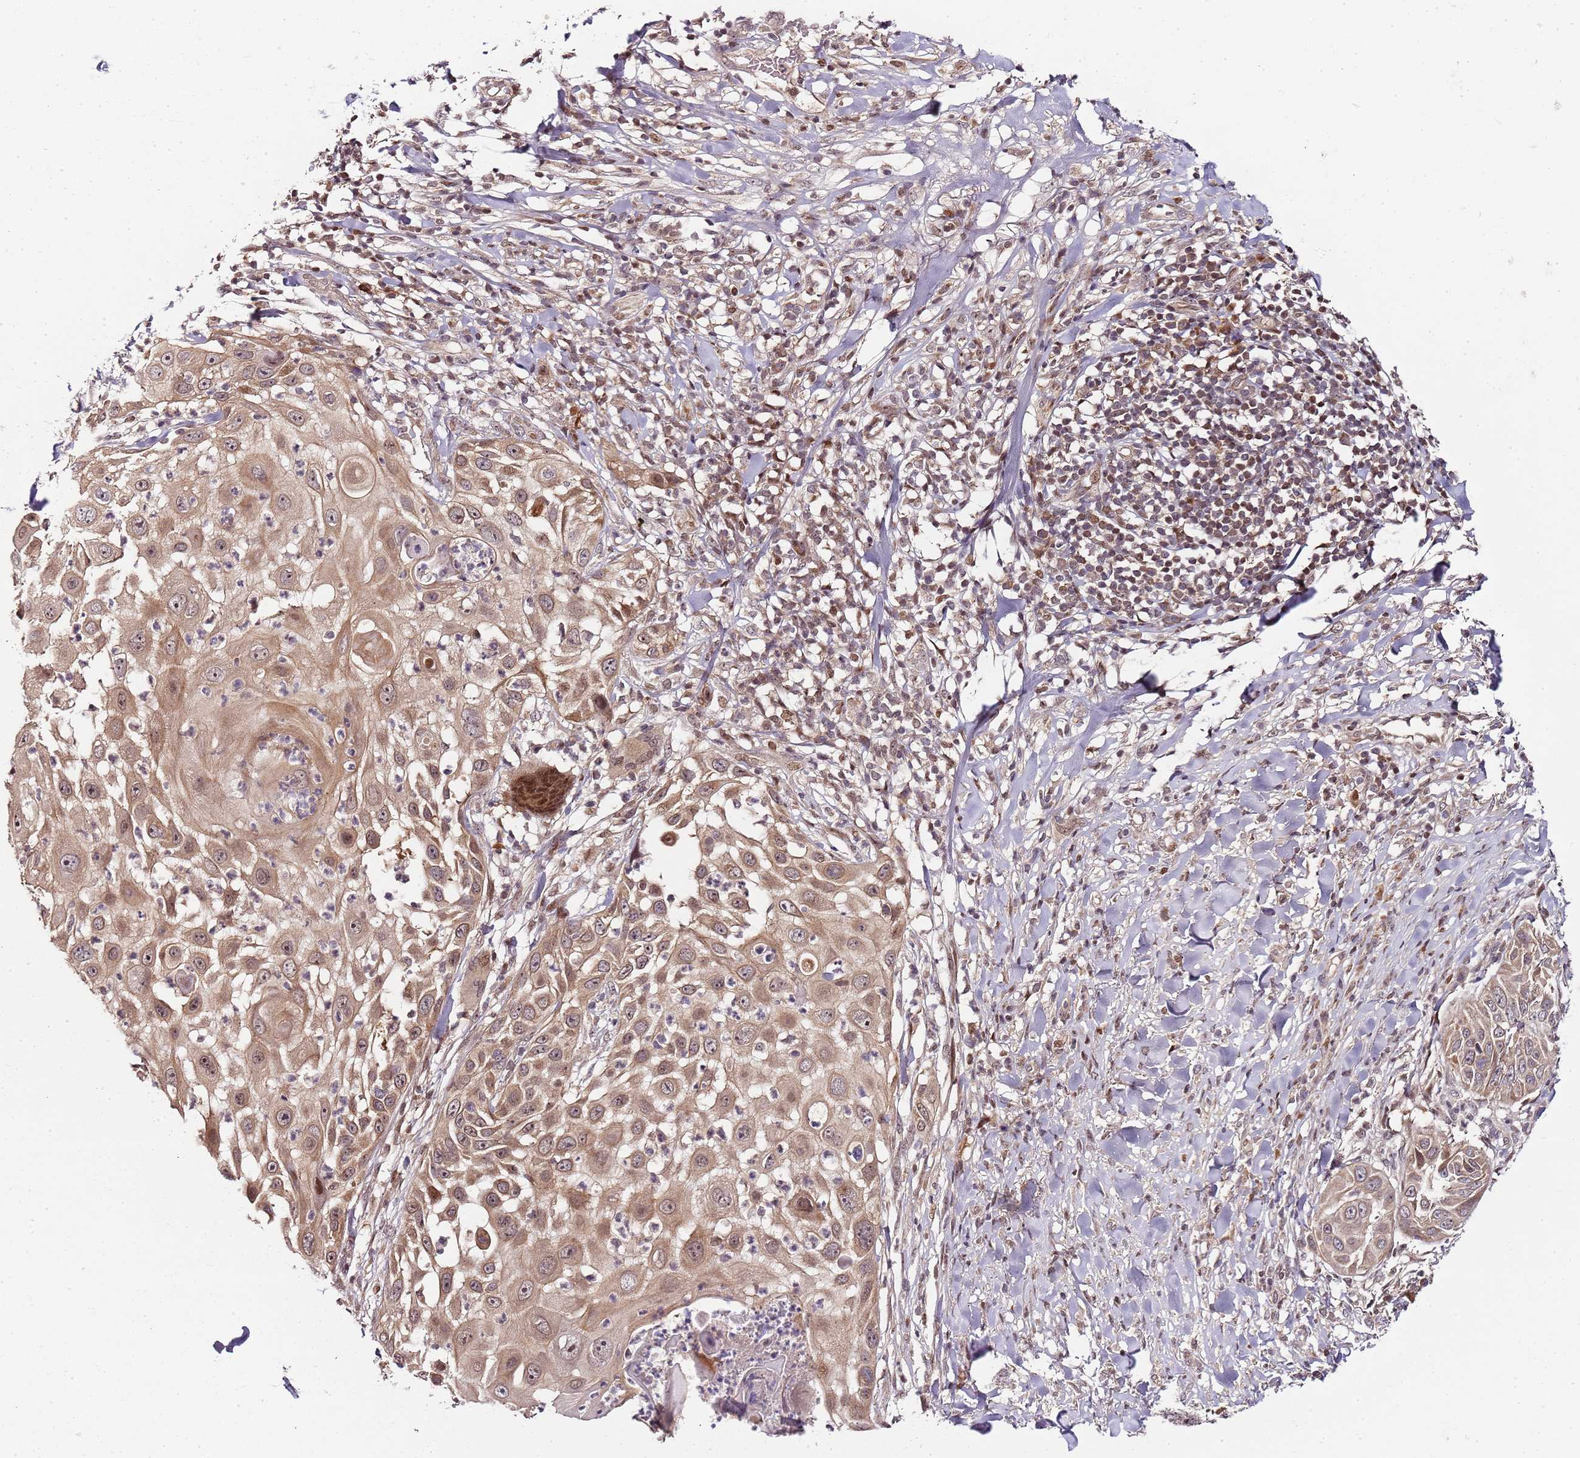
{"staining": {"intensity": "moderate", "quantity": ">75%", "location": "cytoplasmic/membranous"}, "tissue": "skin cancer", "cell_type": "Tumor cells", "image_type": "cancer", "snomed": [{"axis": "morphology", "description": "Squamous cell carcinoma, NOS"}, {"axis": "topography", "description": "Skin"}], "caption": "A histopathology image of human skin squamous cell carcinoma stained for a protein exhibits moderate cytoplasmic/membranous brown staining in tumor cells. (DAB (3,3'-diaminobenzidine) = brown stain, brightfield microscopy at high magnification).", "gene": "EDC3", "patient": {"sex": "female", "age": 44}}